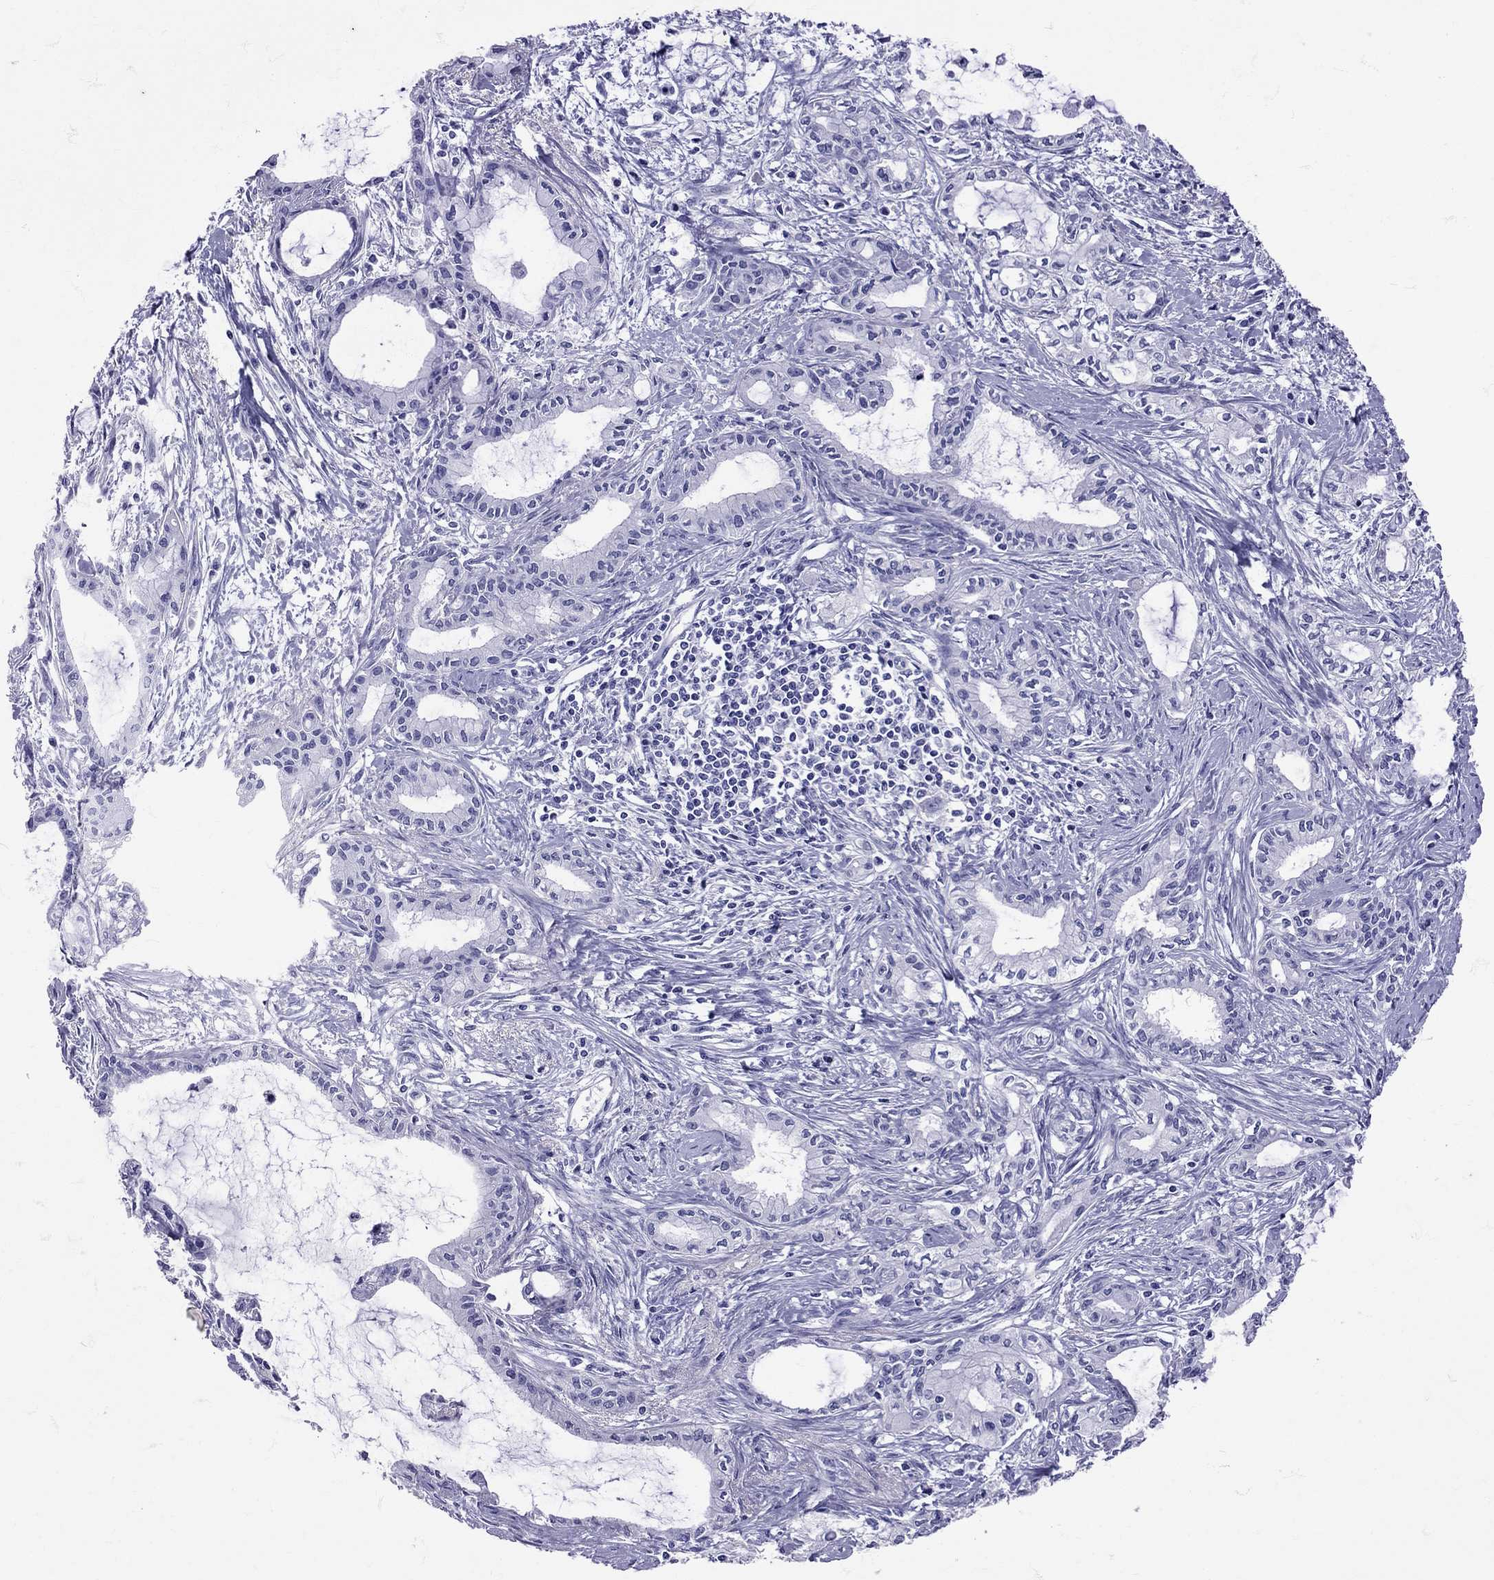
{"staining": {"intensity": "negative", "quantity": "none", "location": "none"}, "tissue": "pancreatic cancer", "cell_type": "Tumor cells", "image_type": "cancer", "snomed": [{"axis": "morphology", "description": "Adenocarcinoma, NOS"}, {"axis": "topography", "description": "Pancreas"}], "caption": "Pancreatic cancer was stained to show a protein in brown. There is no significant staining in tumor cells. Brightfield microscopy of immunohistochemistry stained with DAB (brown) and hematoxylin (blue), captured at high magnification.", "gene": "AVP", "patient": {"sex": "male", "age": 48}}